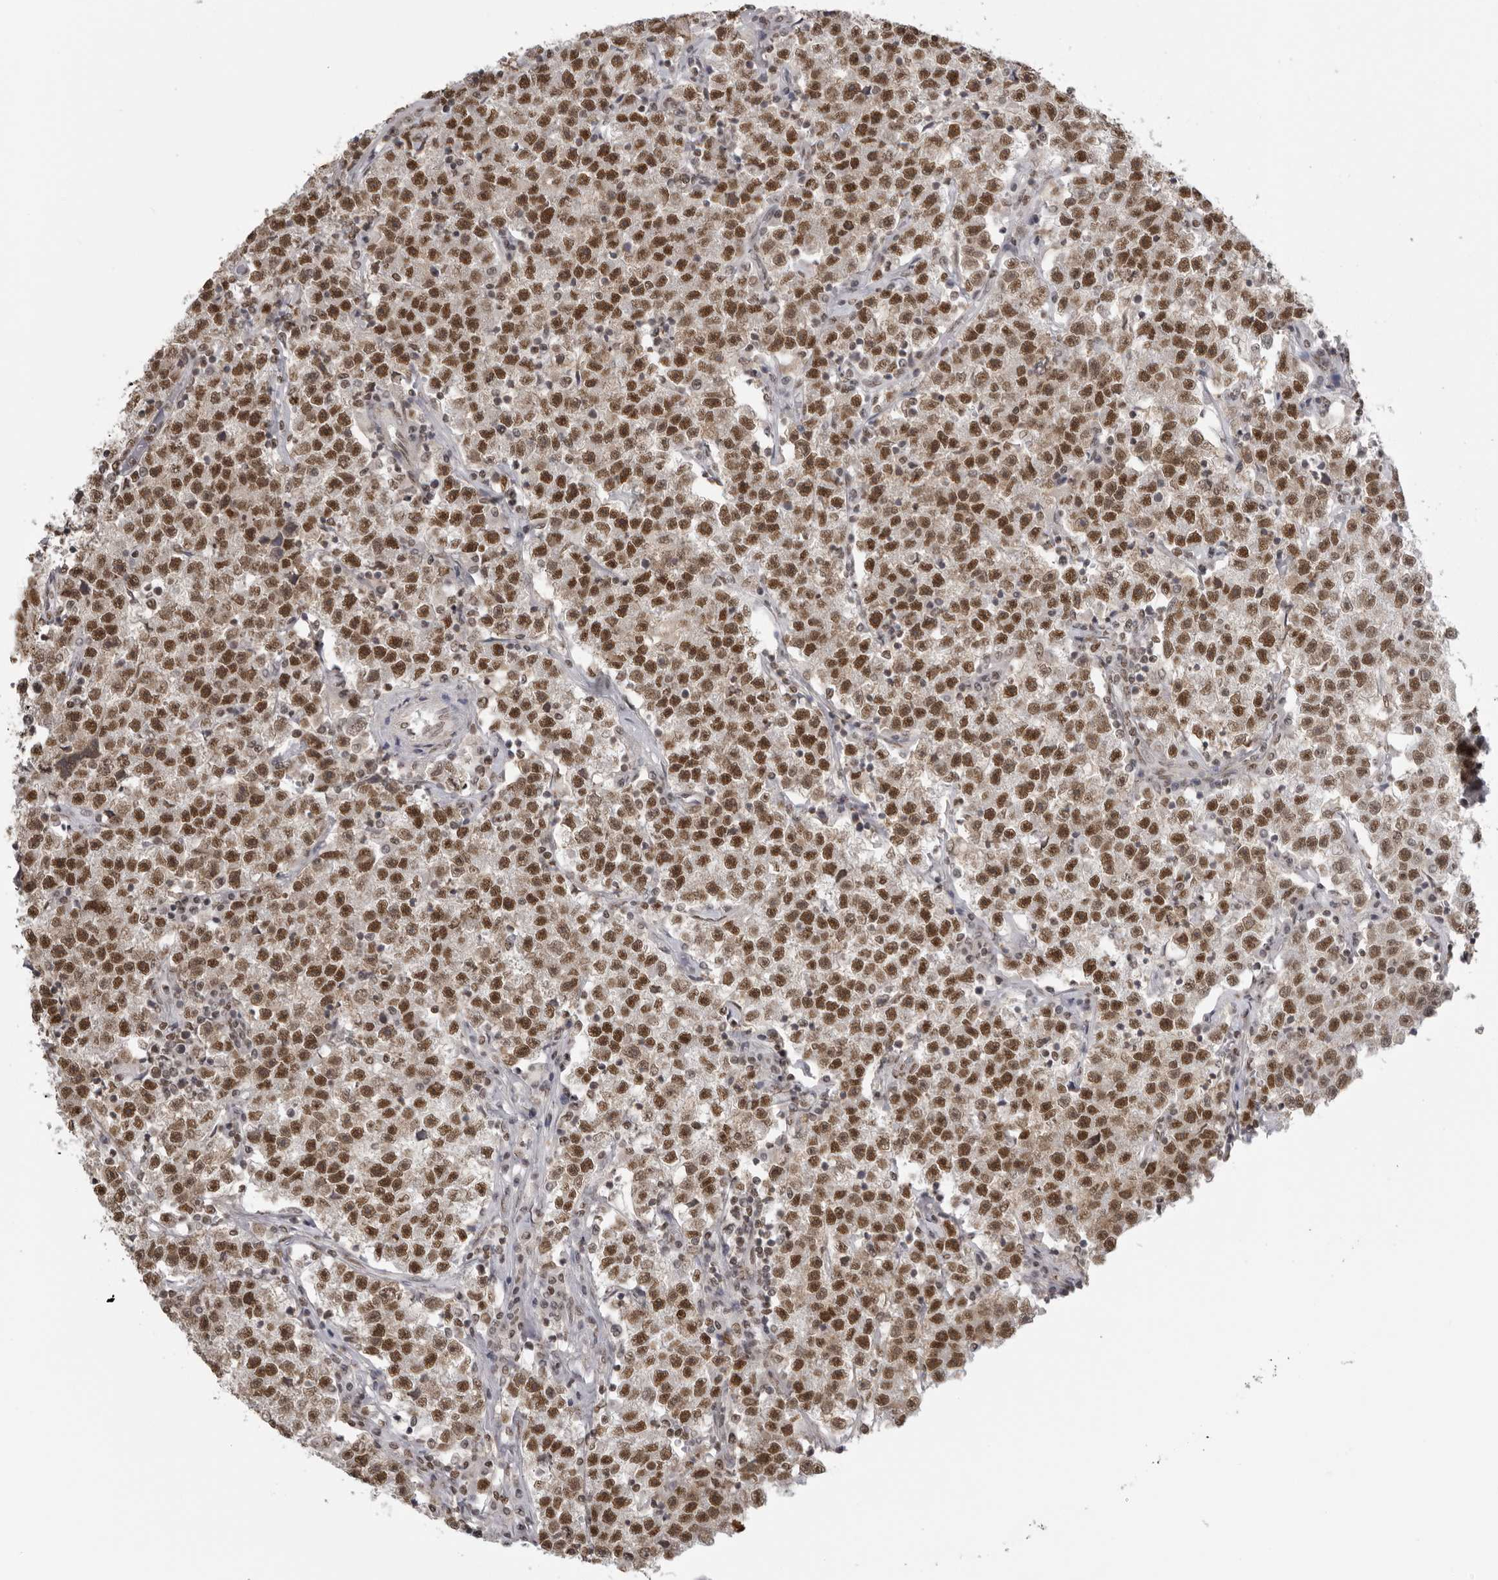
{"staining": {"intensity": "strong", "quantity": "25%-75%", "location": "cytoplasmic/membranous,nuclear"}, "tissue": "testis cancer", "cell_type": "Tumor cells", "image_type": "cancer", "snomed": [{"axis": "morphology", "description": "Seminoma, NOS"}, {"axis": "topography", "description": "Testis"}], "caption": "Seminoma (testis) stained with DAB immunohistochemistry reveals high levels of strong cytoplasmic/membranous and nuclear positivity in about 25%-75% of tumor cells.", "gene": "RPA2", "patient": {"sex": "male", "age": 22}}